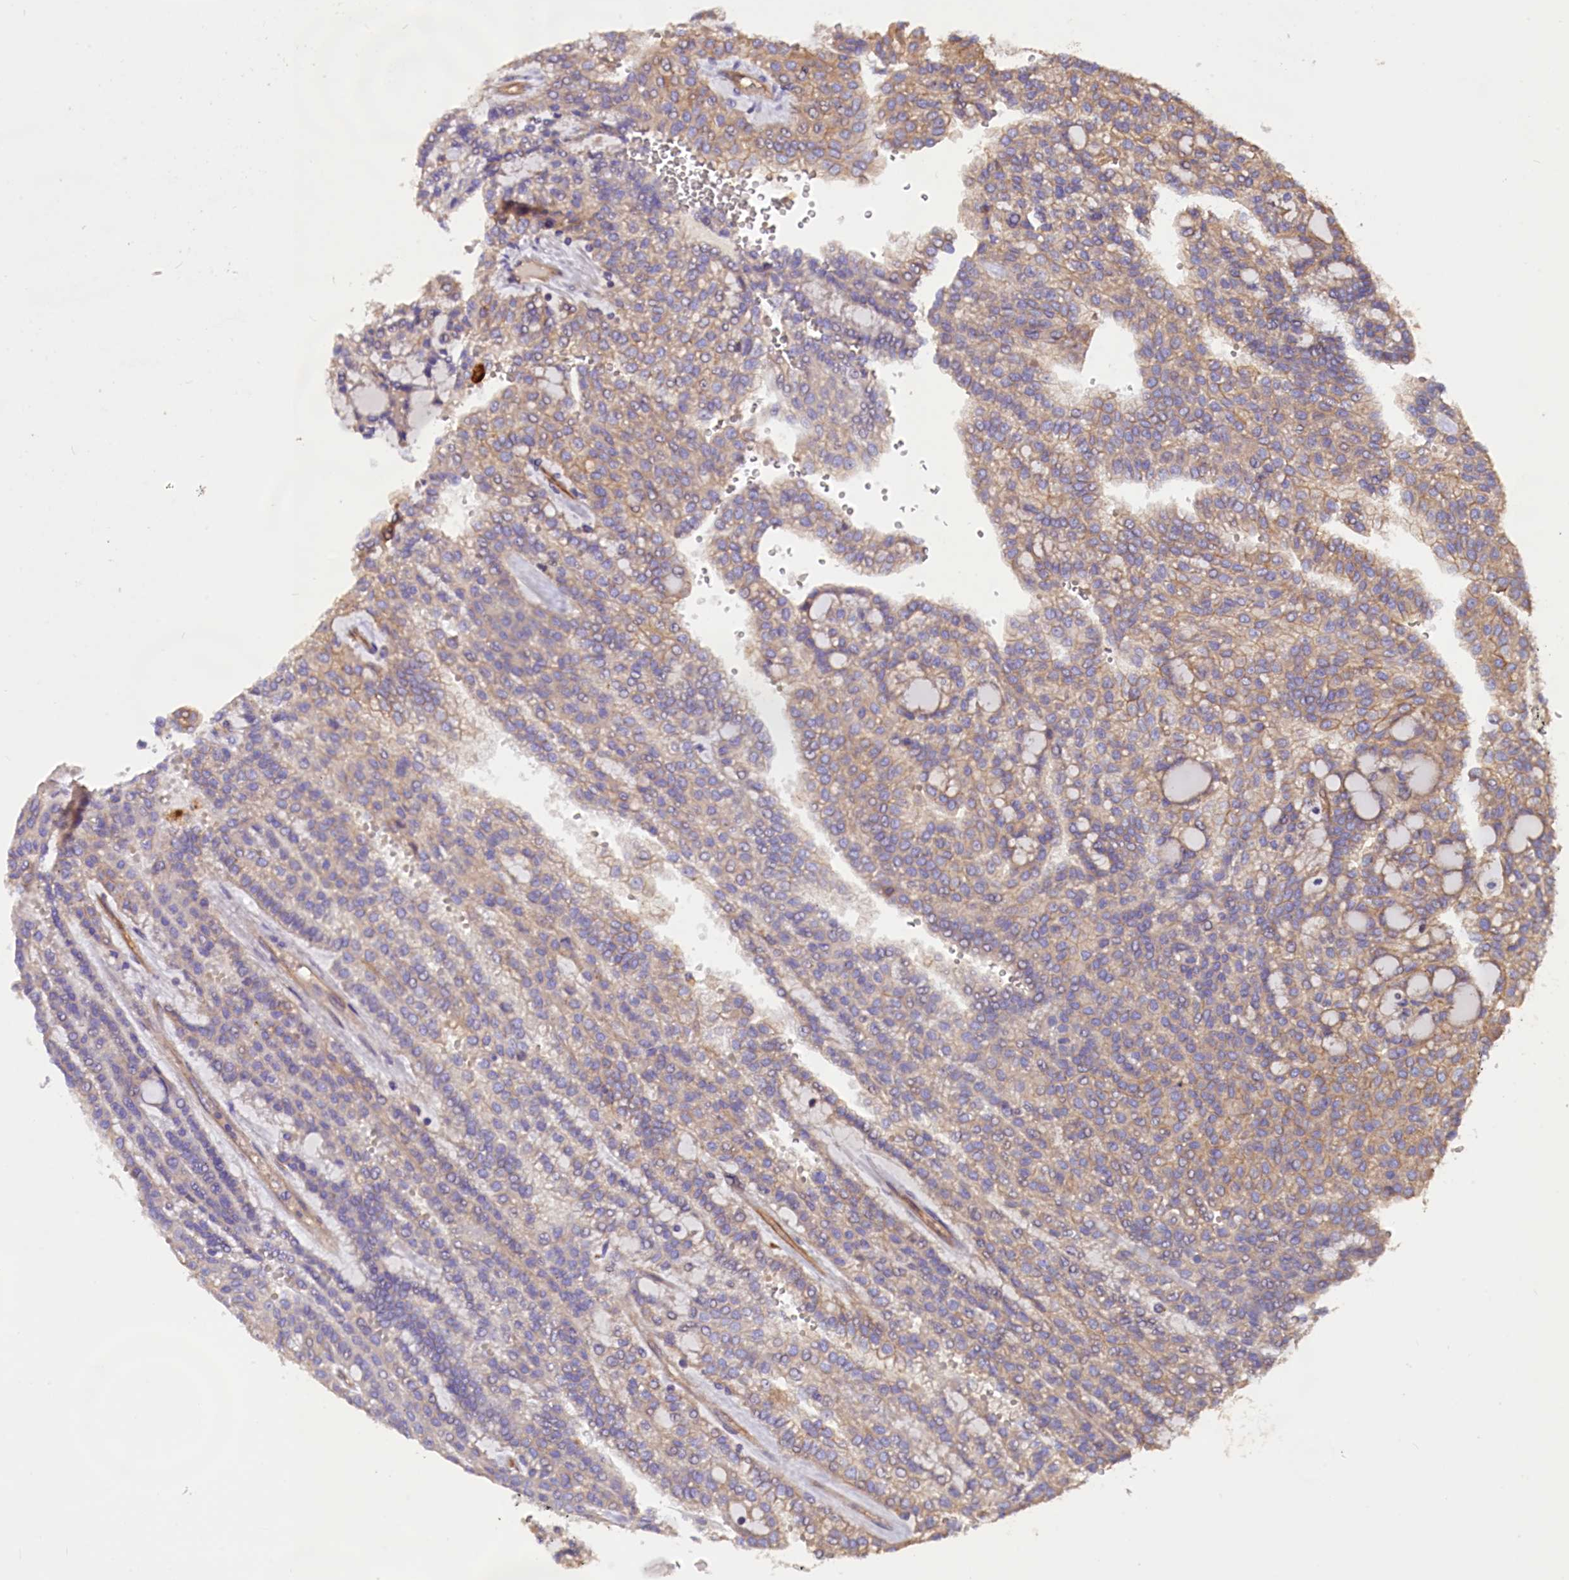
{"staining": {"intensity": "weak", "quantity": ">75%", "location": "cytoplasmic/membranous"}, "tissue": "renal cancer", "cell_type": "Tumor cells", "image_type": "cancer", "snomed": [{"axis": "morphology", "description": "Adenocarcinoma, NOS"}, {"axis": "topography", "description": "Kidney"}], "caption": "Protein expression analysis of human renal adenocarcinoma reveals weak cytoplasmic/membranous positivity in approximately >75% of tumor cells.", "gene": "ERMARD", "patient": {"sex": "male", "age": 63}}